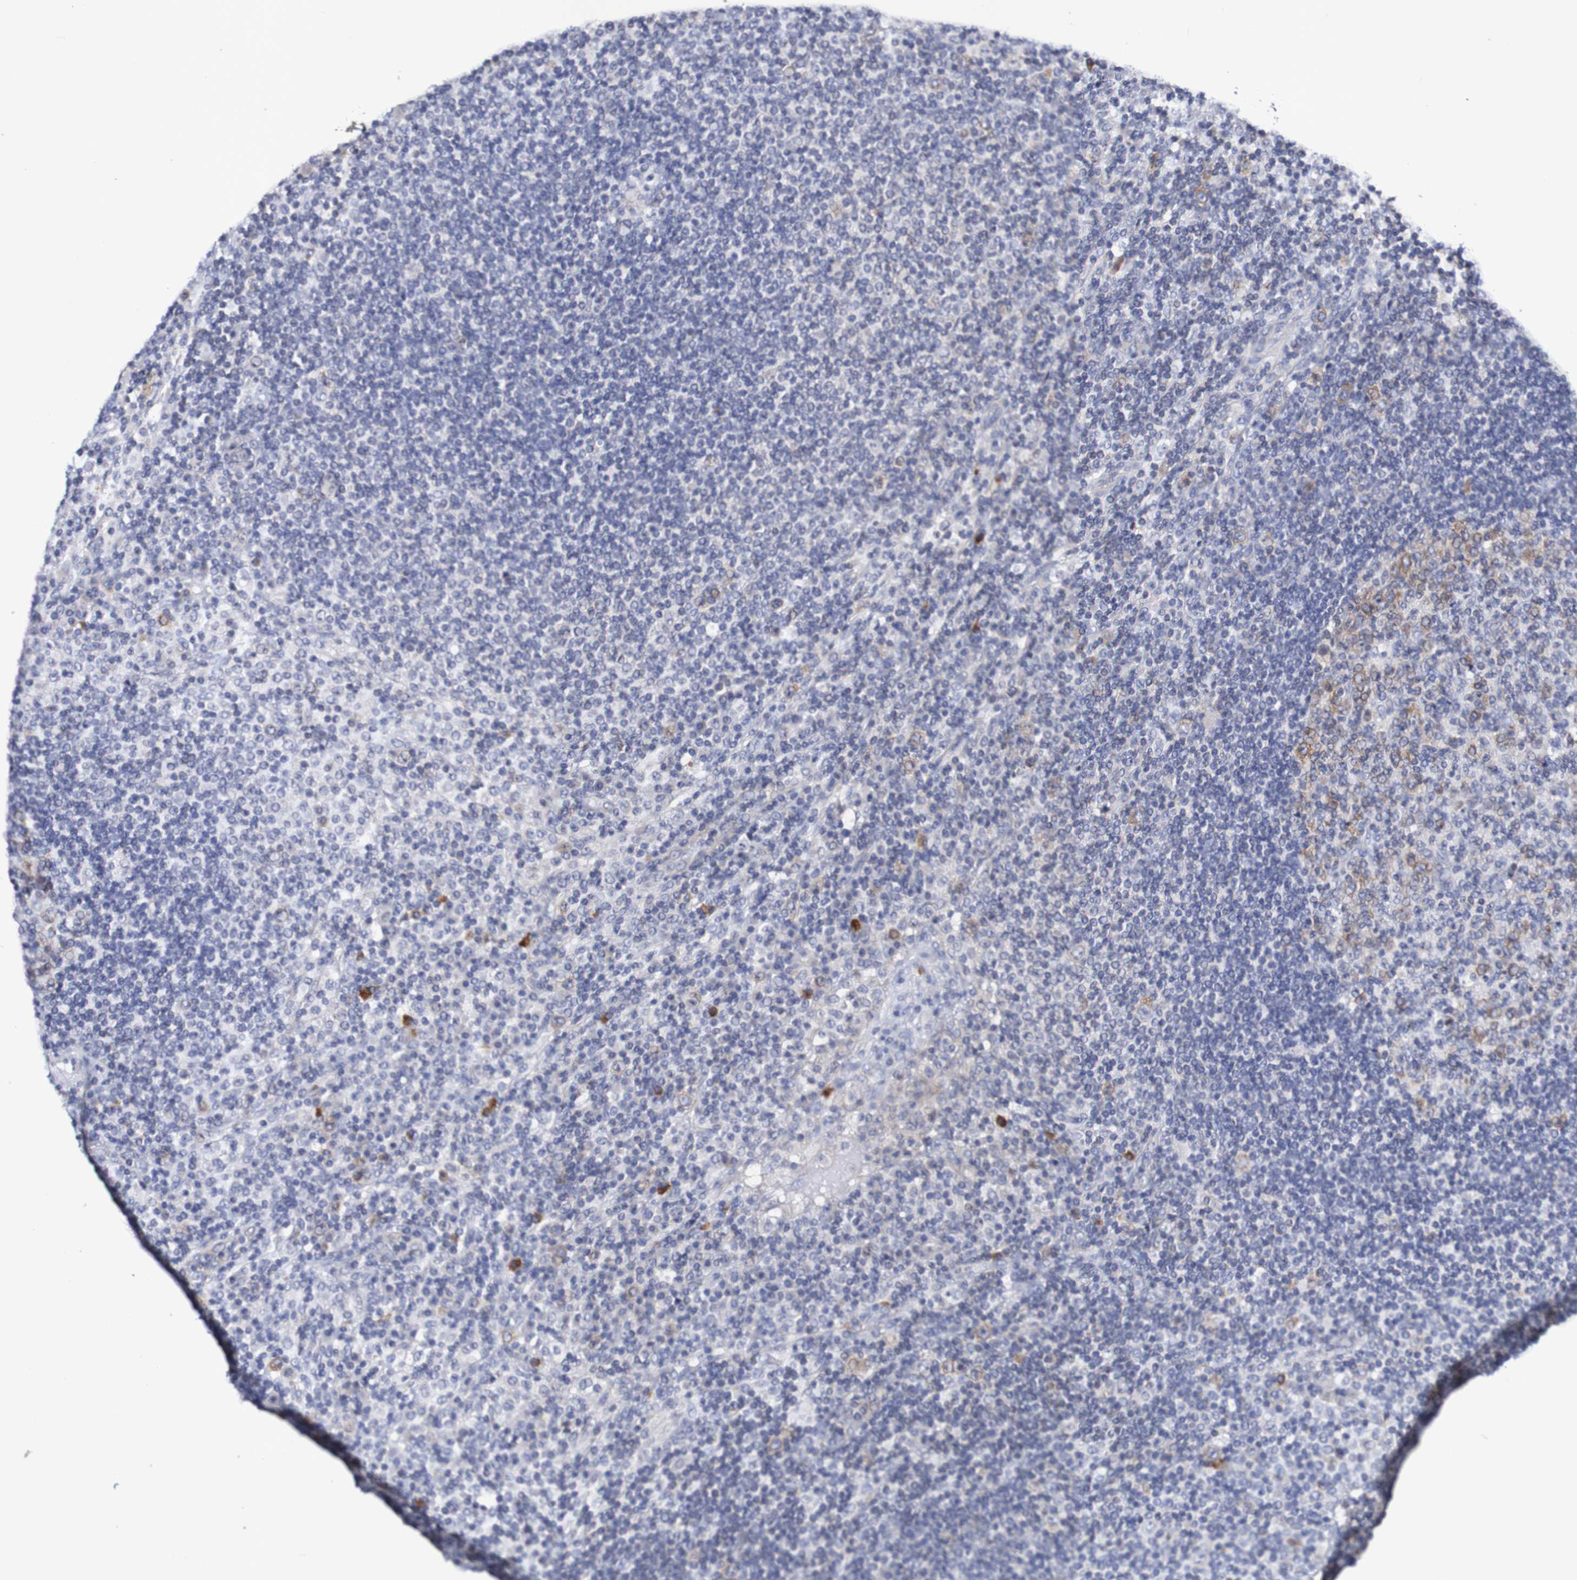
{"staining": {"intensity": "weak", "quantity": "<25%", "location": "cytoplasmic/membranous"}, "tissue": "lymph node", "cell_type": "Germinal center cells", "image_type": "normal", "snomed": [{"axis": "morphology", "description": "Normal tissue, NOS"}, {"axis": "topography", "description": "Lymph node"}], "caption": "IHC photomicrograph of unremarkable lymph node: human lymph node stained with DAB (3,3'-diaminobenzidine) displays no significant protein expression in germinal center cells. (Immunohistochemistry (ihc), brightfield microscopy, high magnification).", "gene": "ACVR1C", "patient": {"sex": "female", "age": 53}}